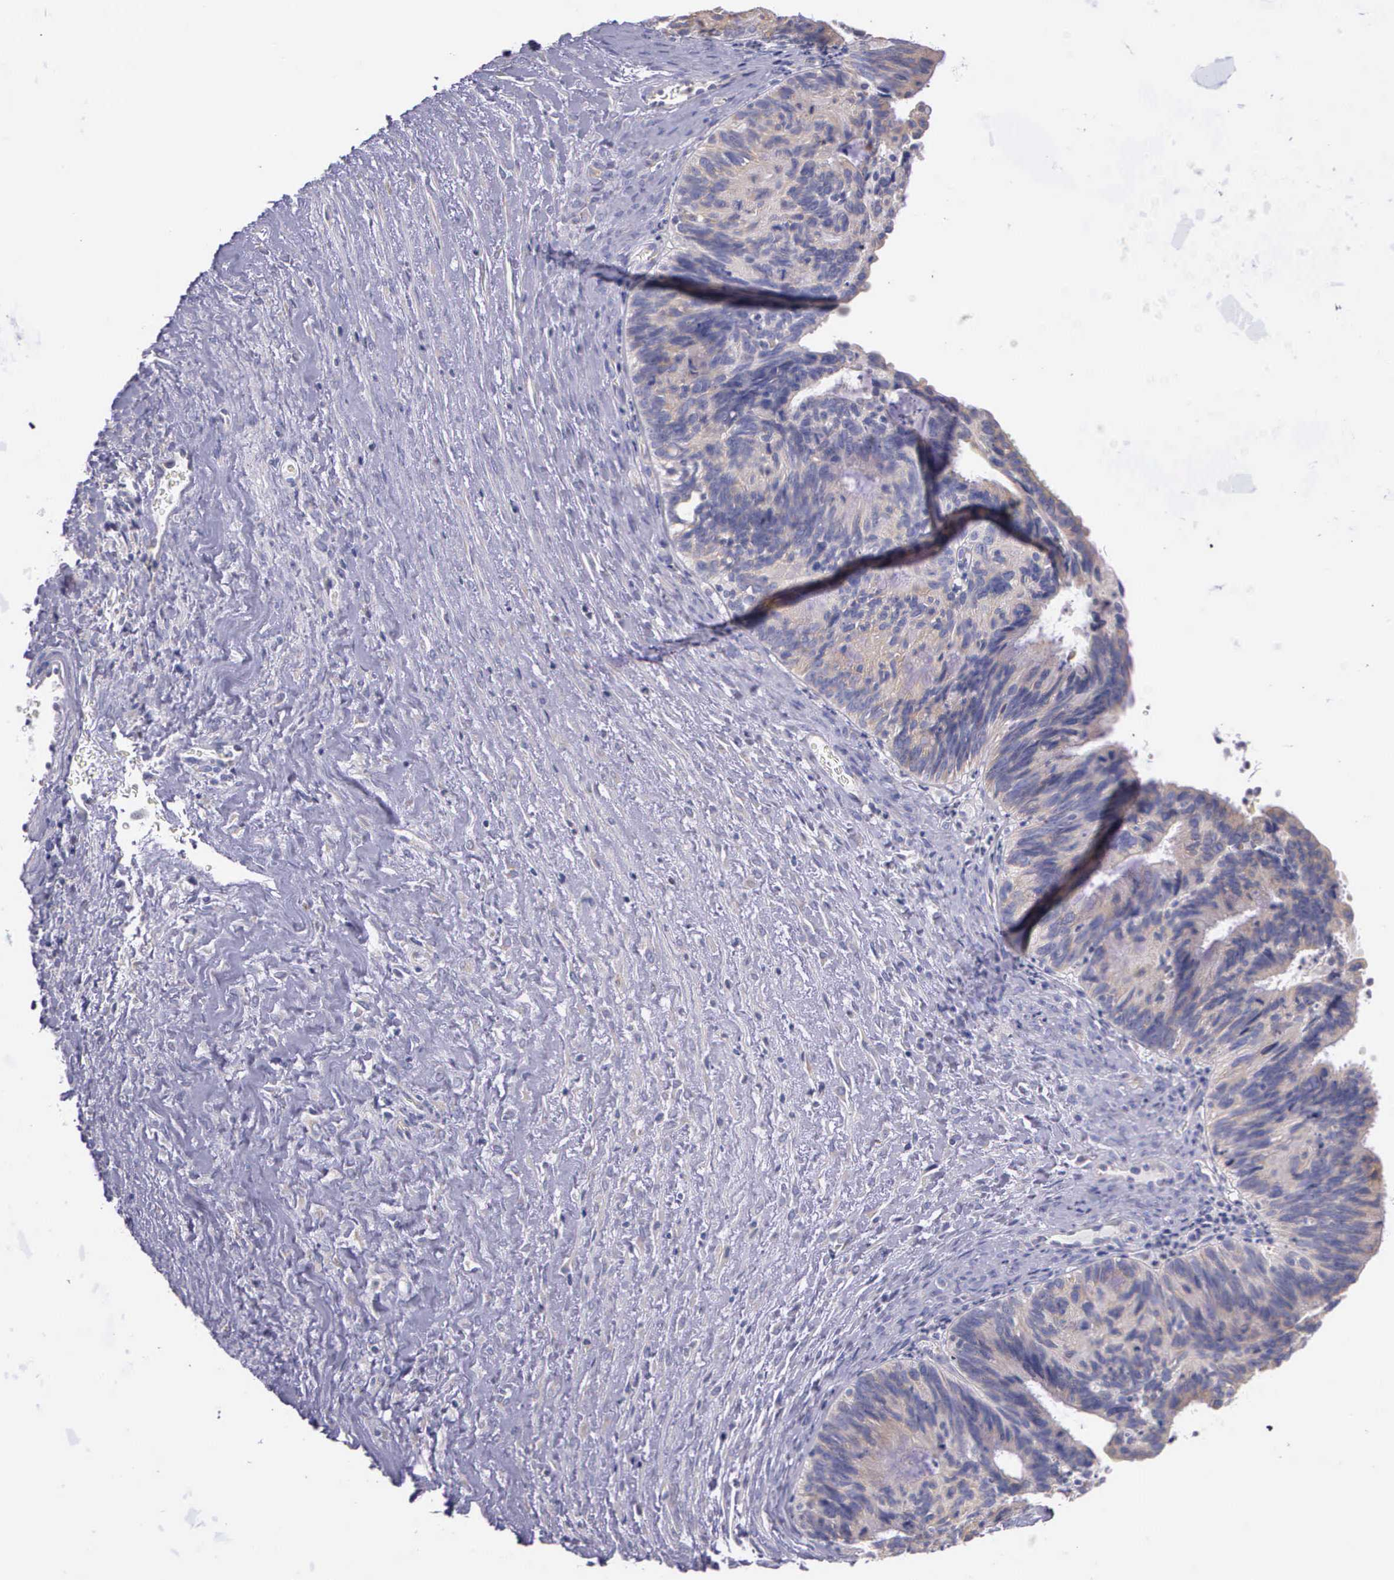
{"staining": {"intensity": "weak", "quantity": ">75%", "location": "cytoplasmic/membranous"}, "tissue": "ovarian cancer", "cell_type": "Tumor cells", "image_type": "cancer", "snomed": [{"axis": "morphology", "description": "Carcinoma, endometroid"}, {"axis": "topography", "description": "Ovary"}], "caption": "Weak cytoplasmic/membranous staining for a protein is seen in approximately >75% of tumor cells of ovarian endometroid carcinoma using IHC.", "gene": "MIA2", "patient": {"sex": "female", "age": 52}}